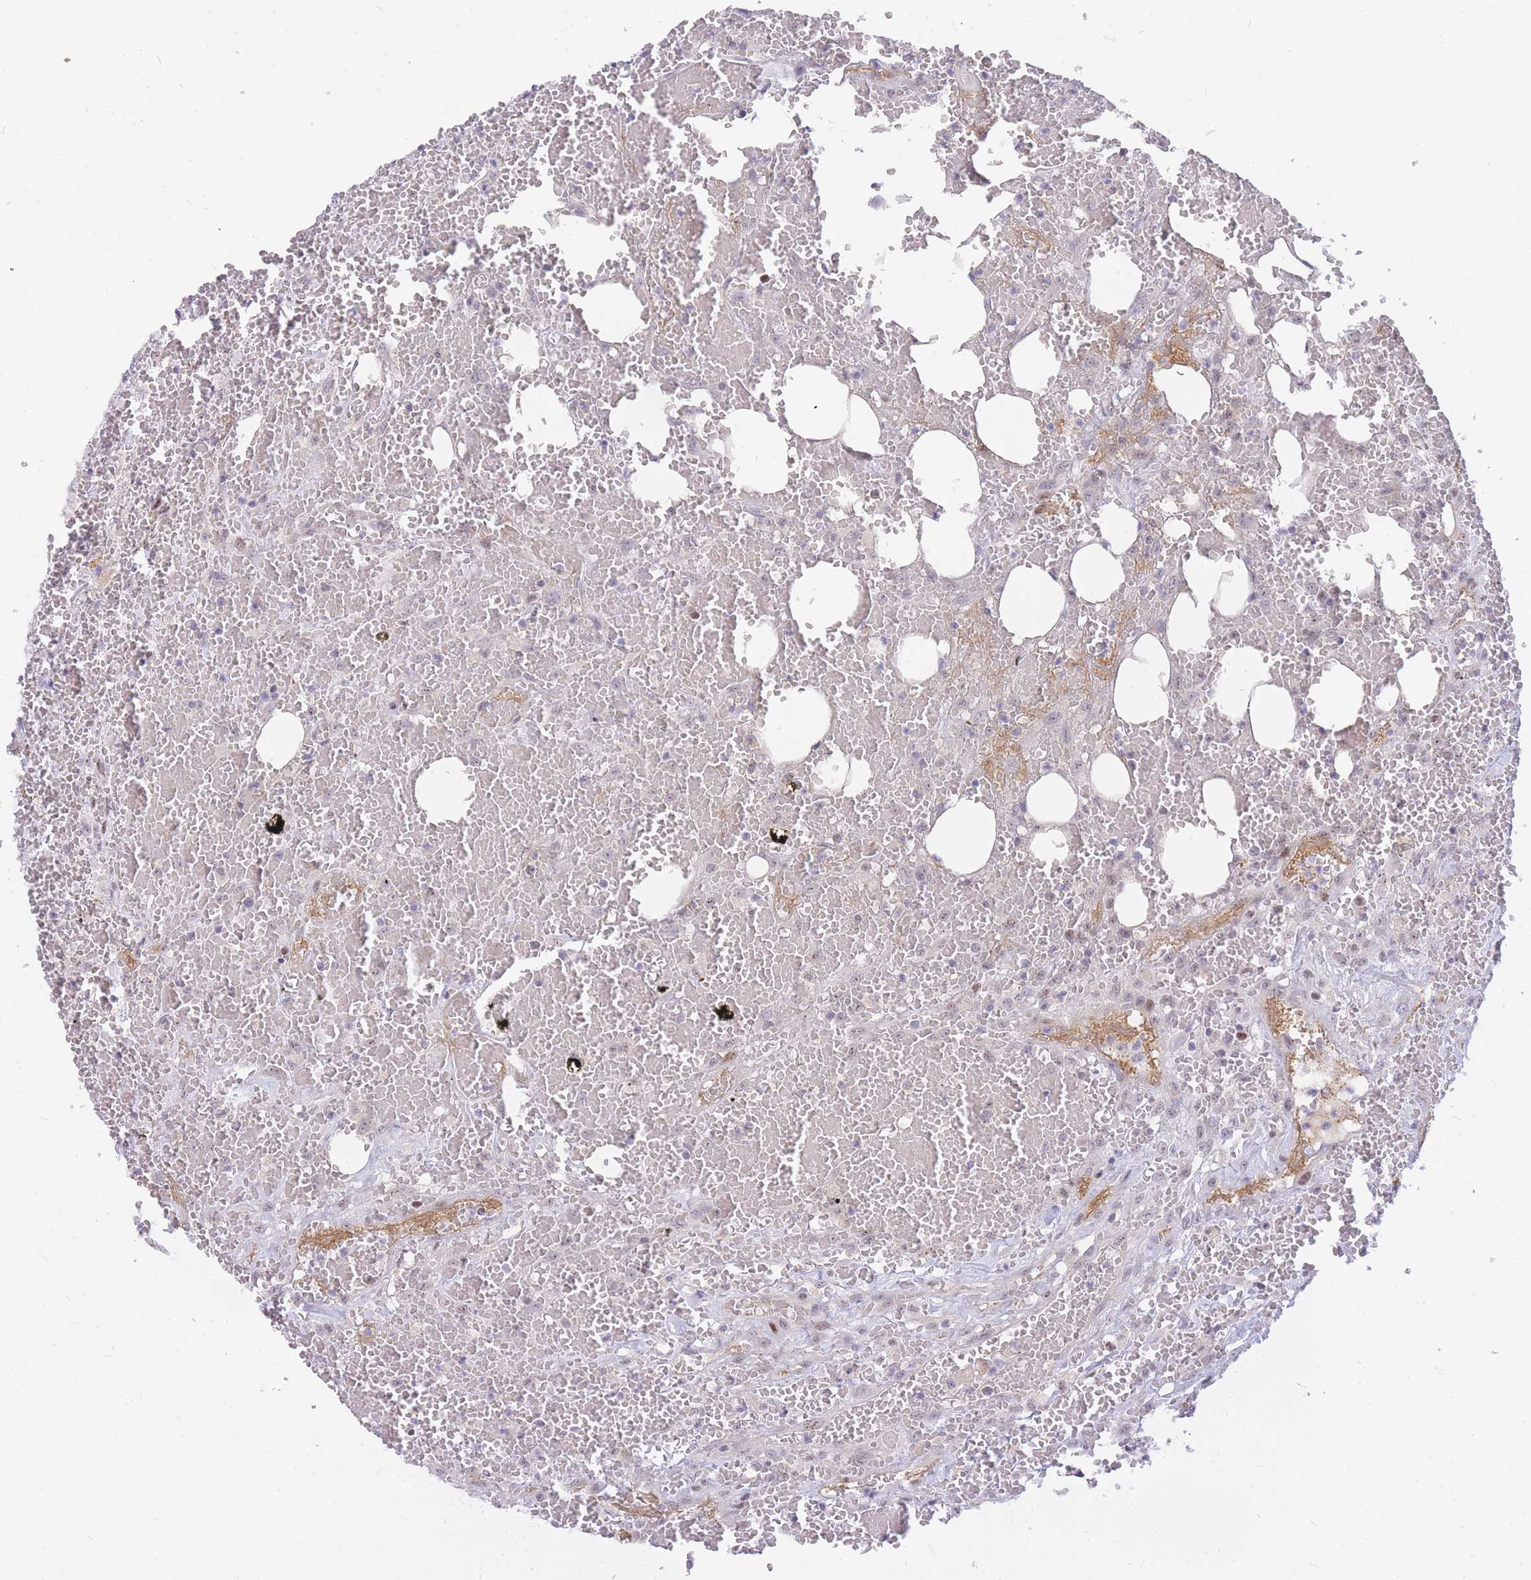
{"staining": {"intensity": "weak", "quantity": "<25%", "location": "nuclear"}, "tissue": "head and neck cancer", "cell_type": "Tumor cells", "image_type": "cancer", "snomed": [{"axis": "morphology", "description": "Squamous cell carcinoma, NOS"}, {"axis": "topography", "description": "Head-Neck"}], "caption": "A micrograph of head and neck cancer (squamous cell carcinoma) stained for a protein shows no brown staining in tumor cells.", "gene": "TLE2", "patient": {"sex": "male", "age": 81}}